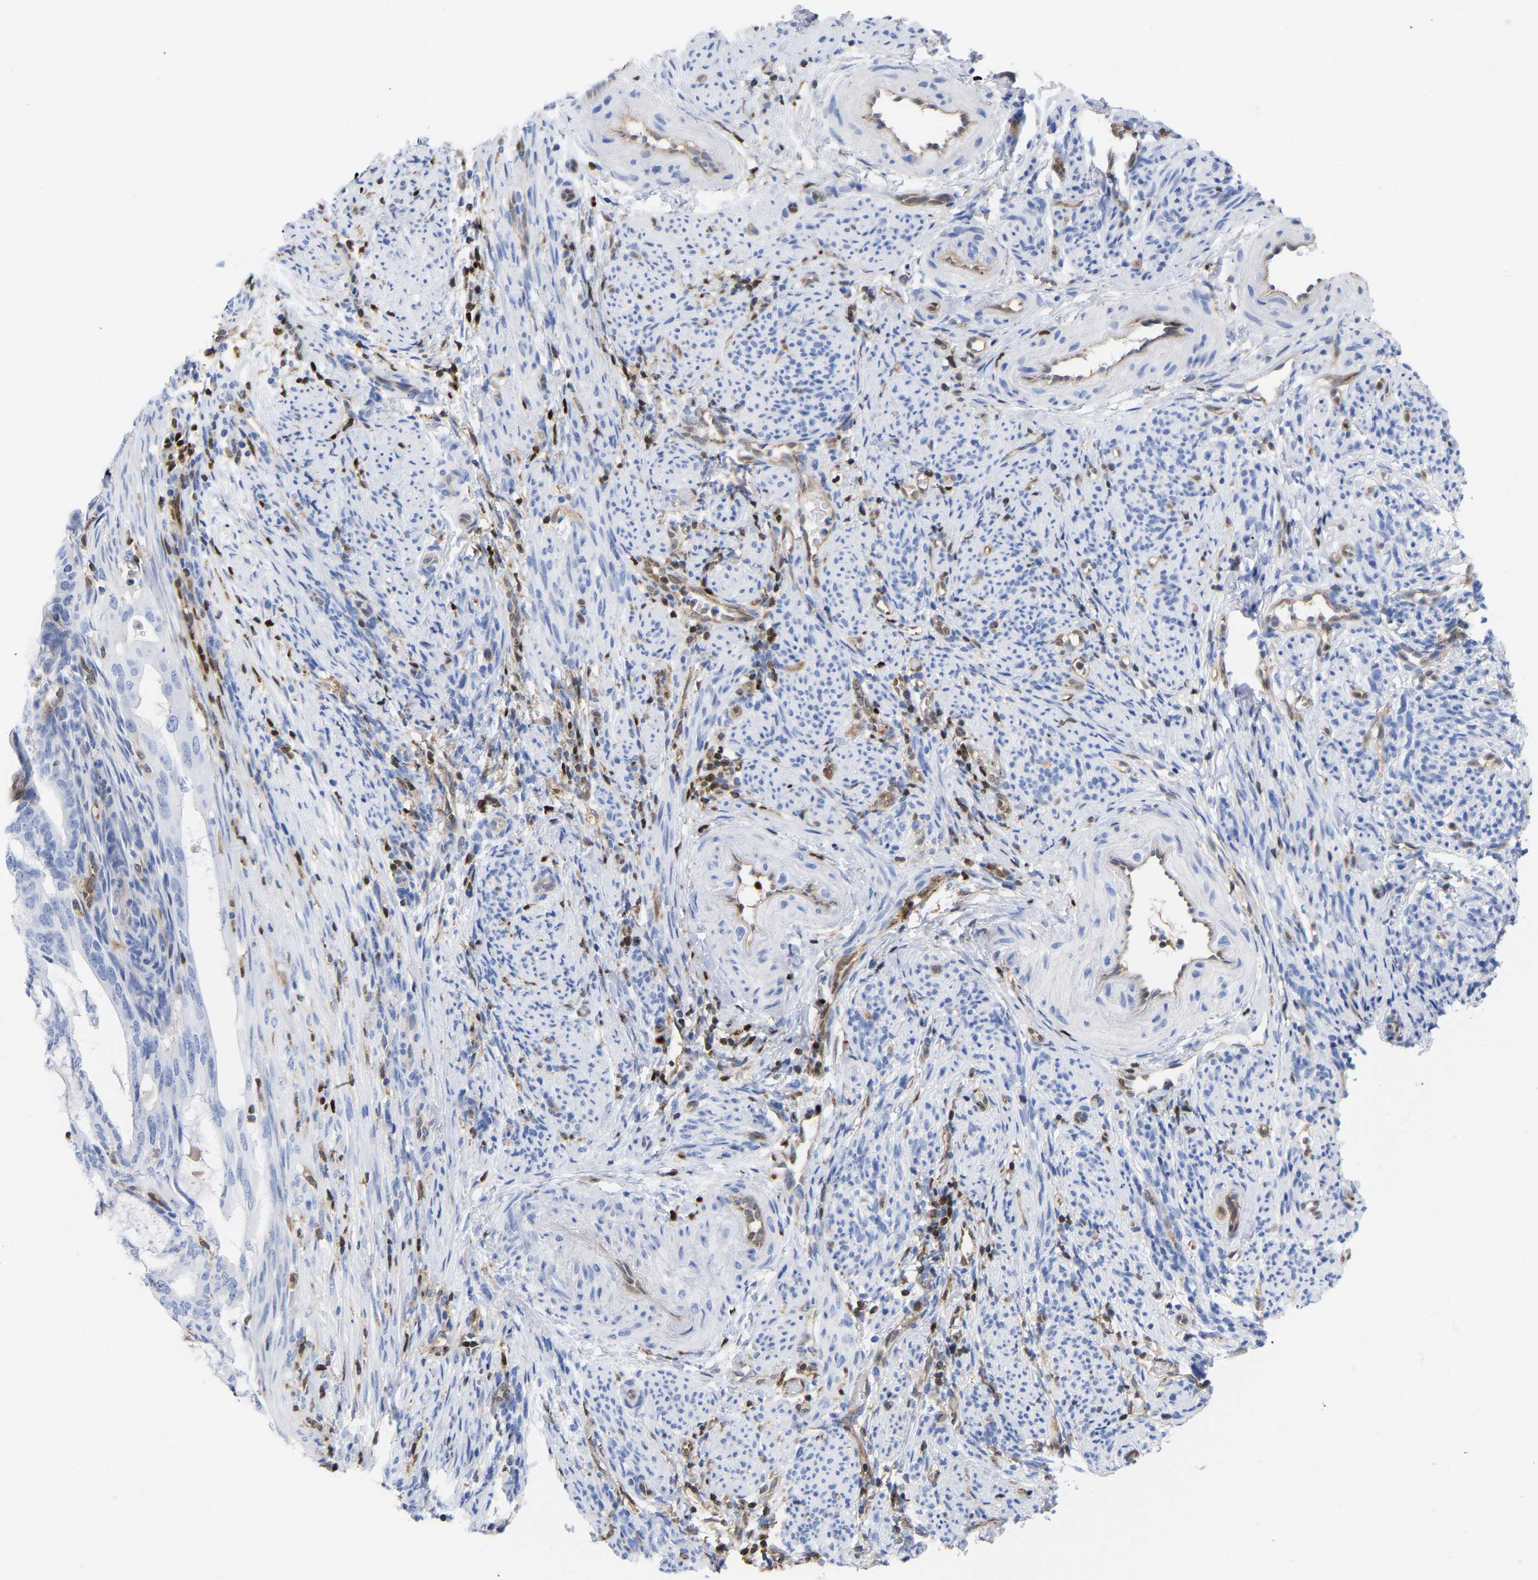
{"staining": {"intensity": "negative", "quantity": "none", "location": "none"}, "tissue": "endometrial cancer", "cell_type": "Tumor cells", "image_type": "cancer", "snomed": [{"axis": "morphology", "description": "Adenocarcinoma, NOS"}, {"axis": "topography", "description": "Endometrium"}], "caption": "Endometrial cancer stained for a protein using IHC shows no staining tumor cells.", "gene": "GIMAP4", "patient": {"sex": "female", "age": 58}}